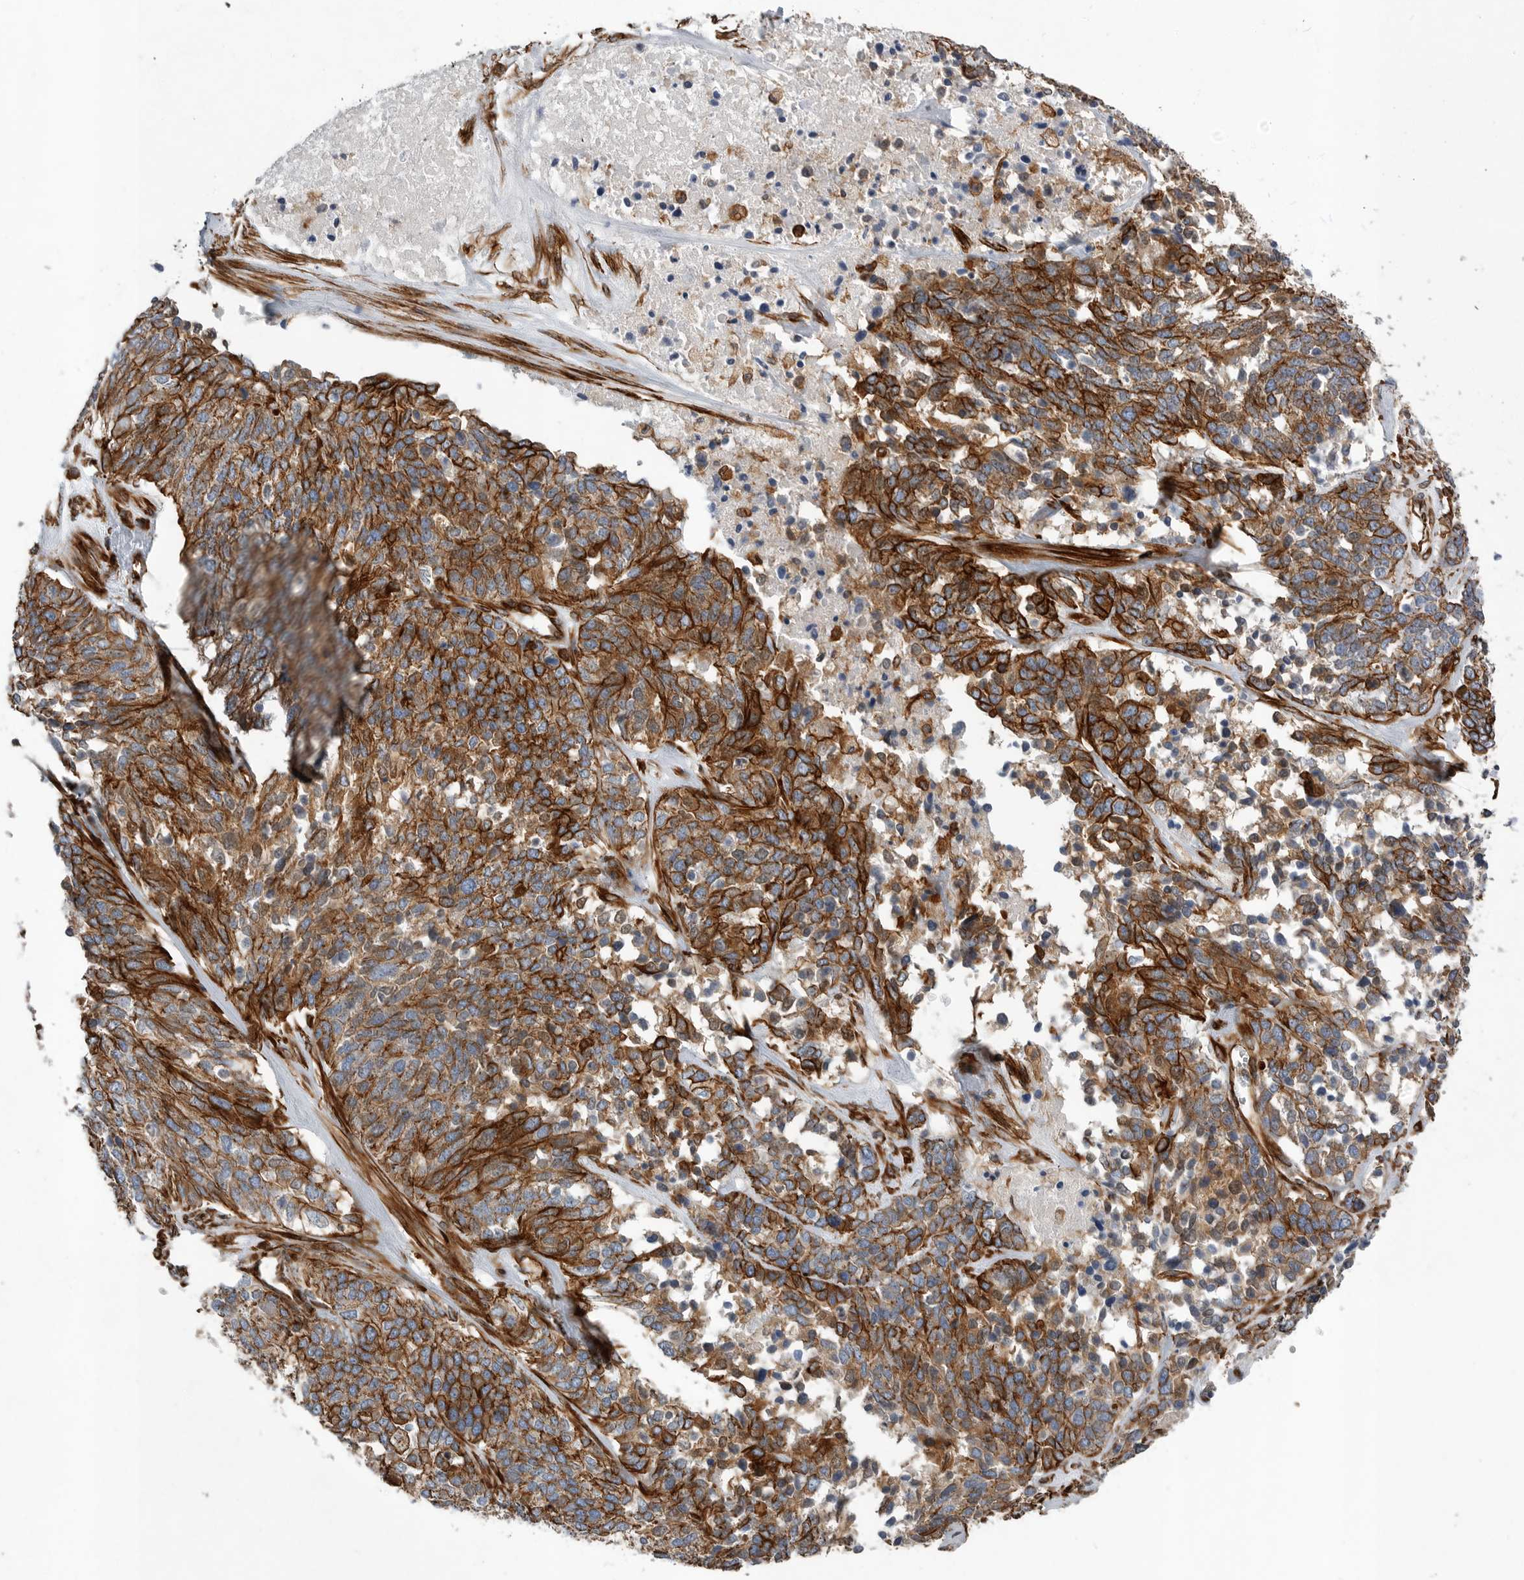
{"staining": {"intensity": "strong", "quantity": ">75%", "location": "cytoplasmic/membranous"}, "tissue": "ovarian cancer", "cell_type": "Tumor cells", "image_type": "cancer", "snomed": [{"axis": "morphology", "description": "Cystadenocarcinoma, serous, NOS"}, {"axis": "topography", "description": "Ovary"}], "caption": "The image demonstrates a brown stain indicating the presence of a protein in the cytoplasmic/membranous of tumor cells in serous cystadenocarcinoma (ovarian).", "gene": "PLEC", "patient": {"sex": "female", "age": 44}}